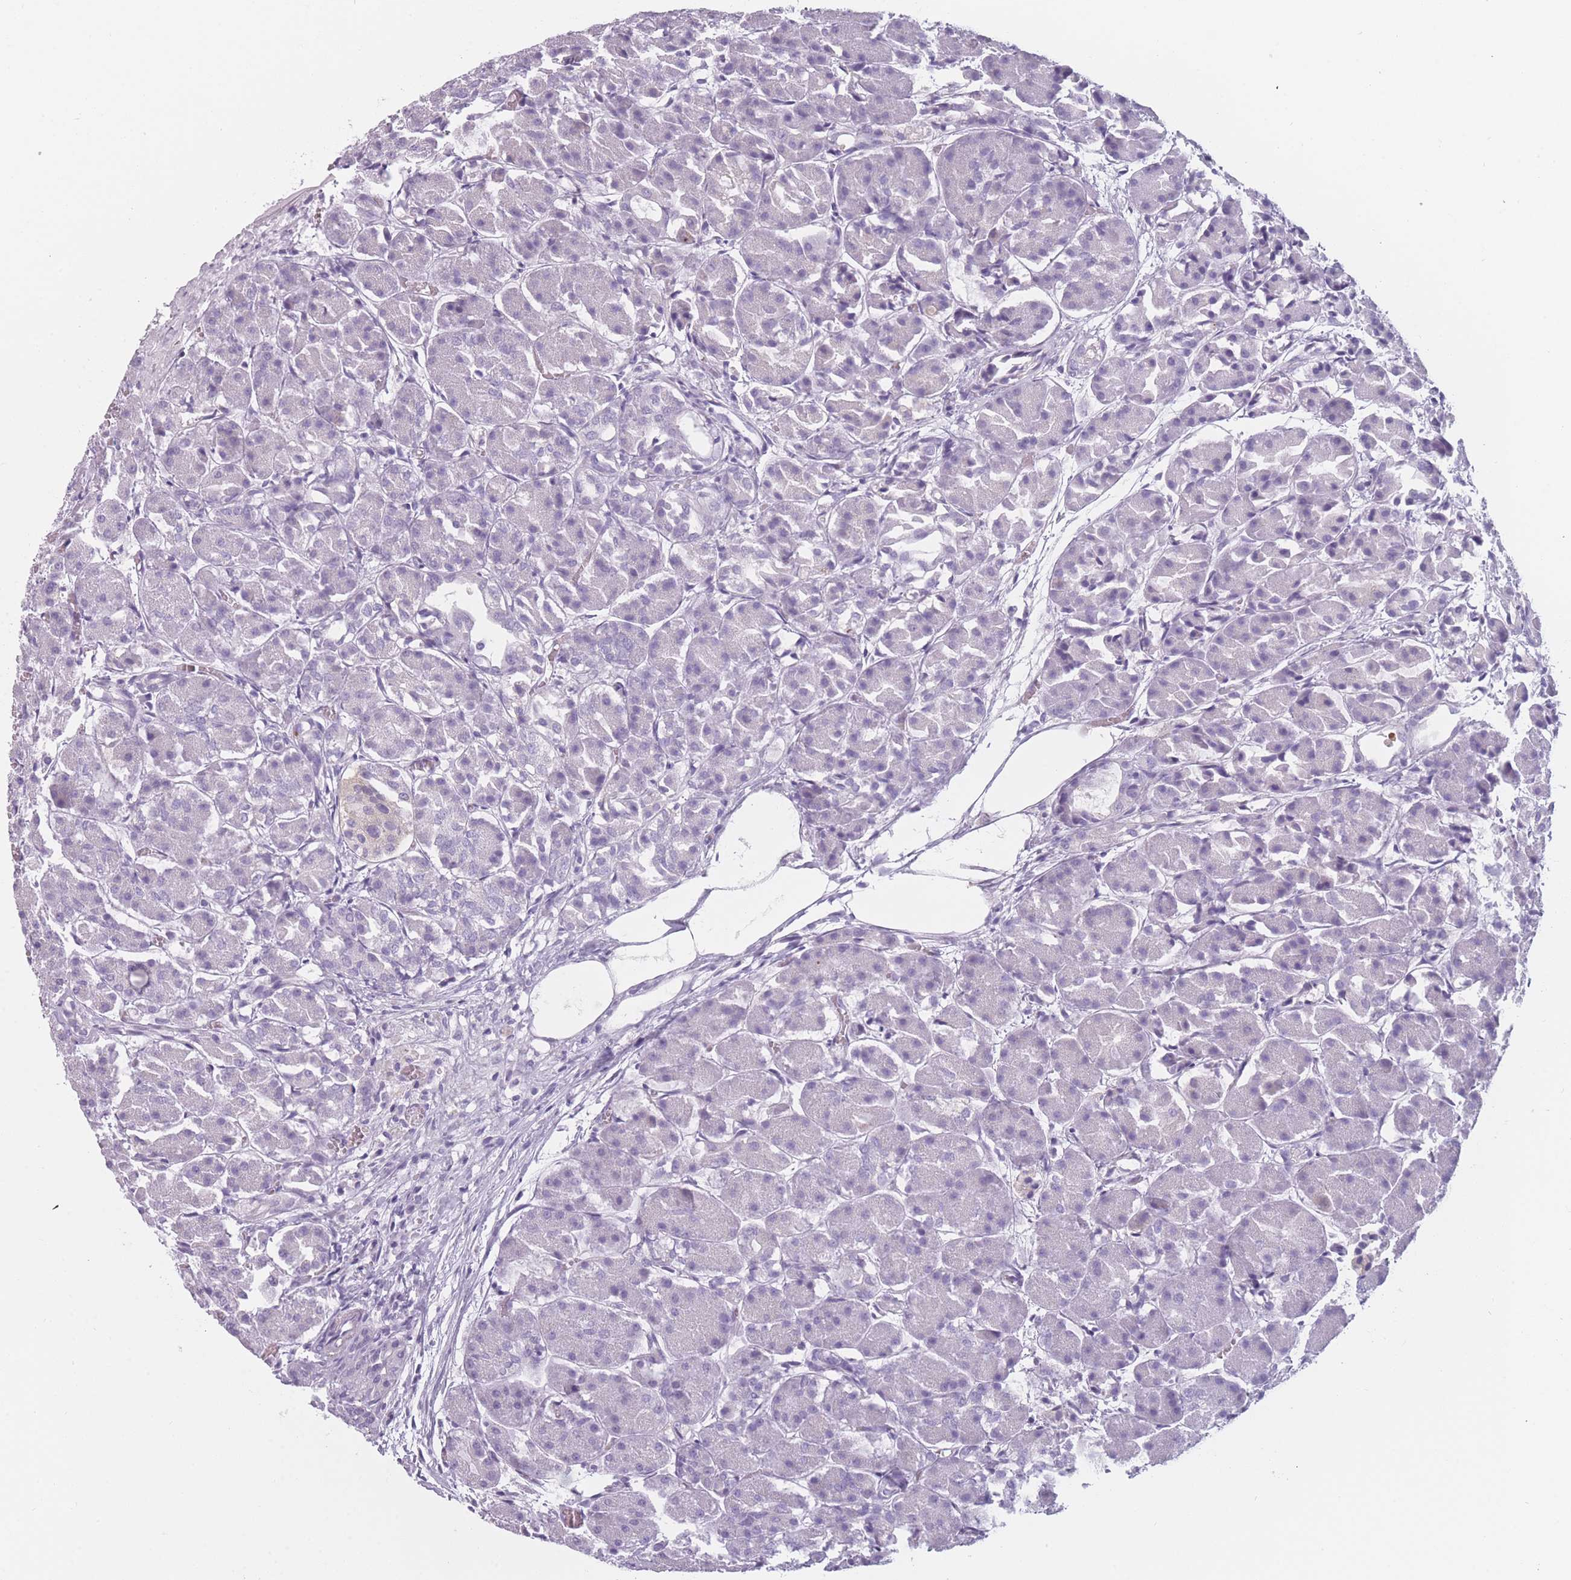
{"staining": {"intensity": "negative", "quantity": "none", "location": "none"}, "tissue": "pancreas", "cell_type": "Exocrine glandular cells", "image_type": "normal", "snomed": [{"axis": "morphology", "description": "Normal tissue, NOS"}, {"axis": "topography", "description": "Pancreas"}], "caption": "IHC of normal human pancreas displays no positivity in exocrine glandular cells. Nuclei are stained in blue.", "gene": "PPFIA3", "patient": {"sex": "male", "age": 63}}